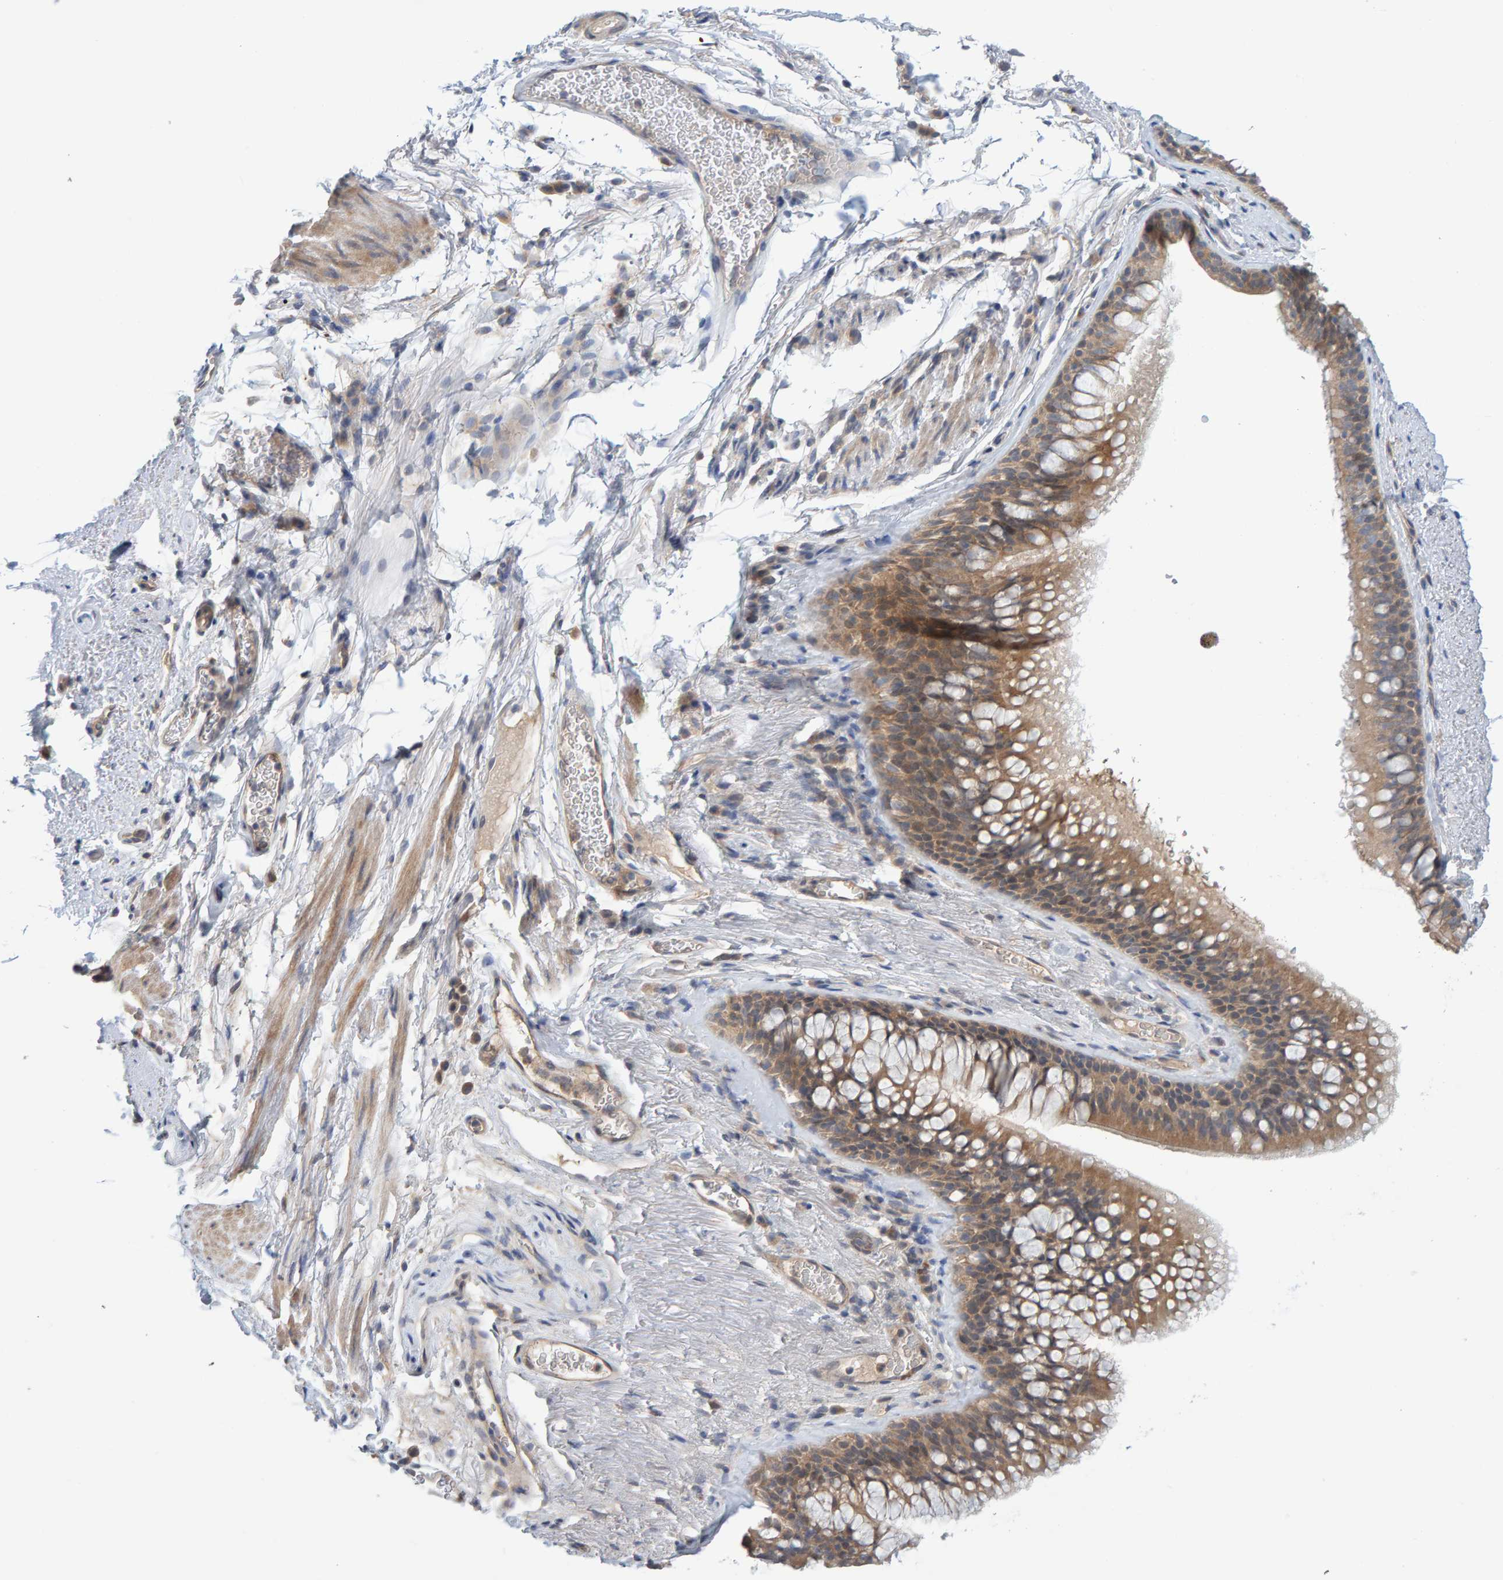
{"staining": {"intensity": "moderate", "quantity": ">75%", "location": "cytoplasmic/membranous"}, "tissue": "bronchus", "cell_type": "Respiratory epithelial cells", "image_type": "normal", "snomed": [{"axis": "morphology", "description": "Normal tissue, NOS"}, {"axis": "topography", "description": "Cartilage tissue"}, {"axis": "topography", "description": "Bronchus"}], "caption": "Immunohistochemistry (IHC) histopathology image of unremarkable human bronchus stained for a protein (brown), which demonstrates medium levels of moderate cytoplasmic/membranous staining in approximately >75% of respiratory epithelial cells.", "gene": "TATDN1", "patient": {"sex": "female", "age": 53}}